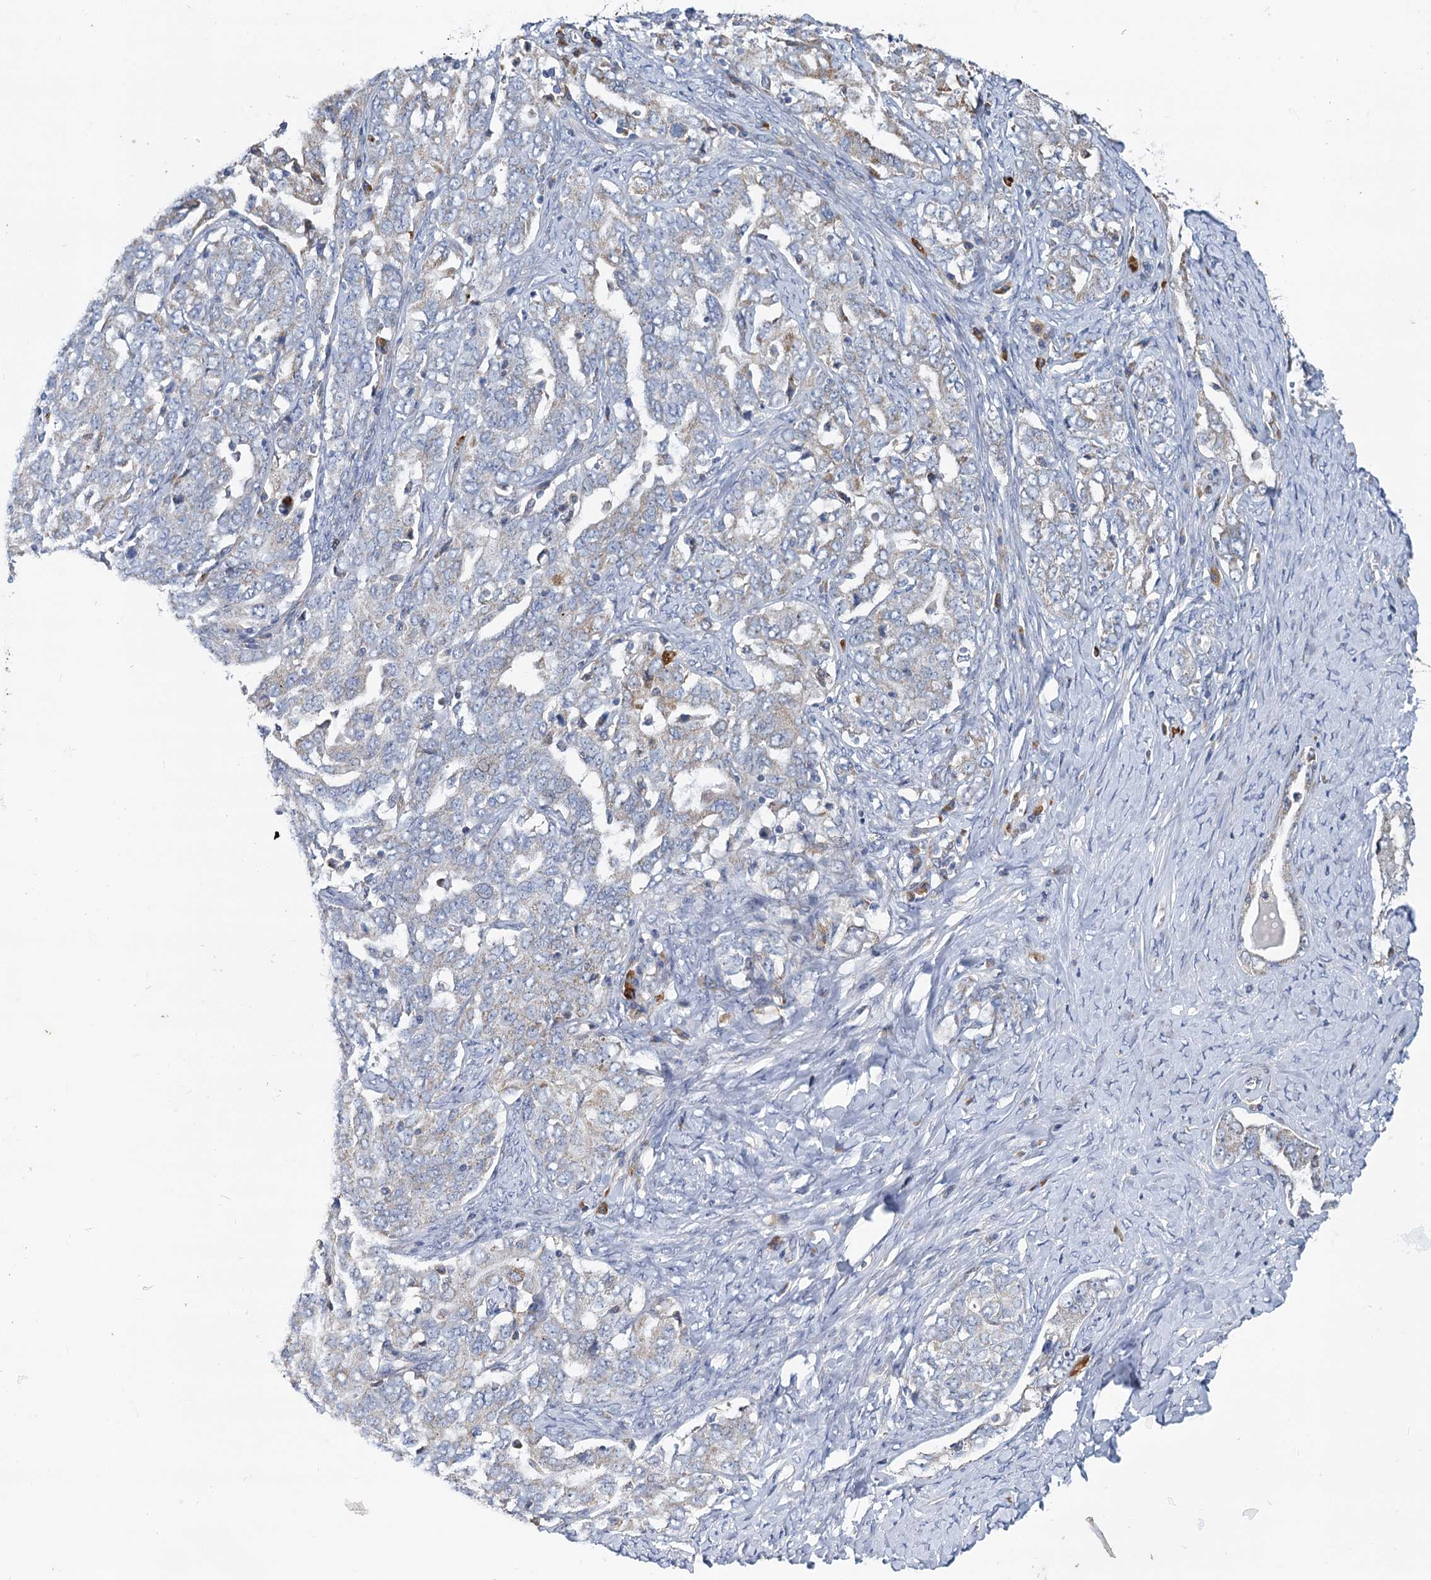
{"staining": {"intensity": "weak", "quantity": "<25%", "location": "cytoplasmic/membranous"}, "tissue": "ovarian cancer", "cell_type": "Tumor cells", "image_type": "cancer", "snomed": [{"axis": "morphology", "description": "Carcinoma, endometroid"}, {"axis": "topography", "description": "Ovary"}], "caption": "An IHC histopathology image of ovarian cancer (endometroid carcinoma) is shown. There is no staining in tumor cells of ovarian cancer (endometroid carcinoma). The staining is performed using DAB brown chromogen with nuclei counter-stained in using hematoxylin.", "gene": "PRSS35", "patient": {"sex": "female", "age": 62}}